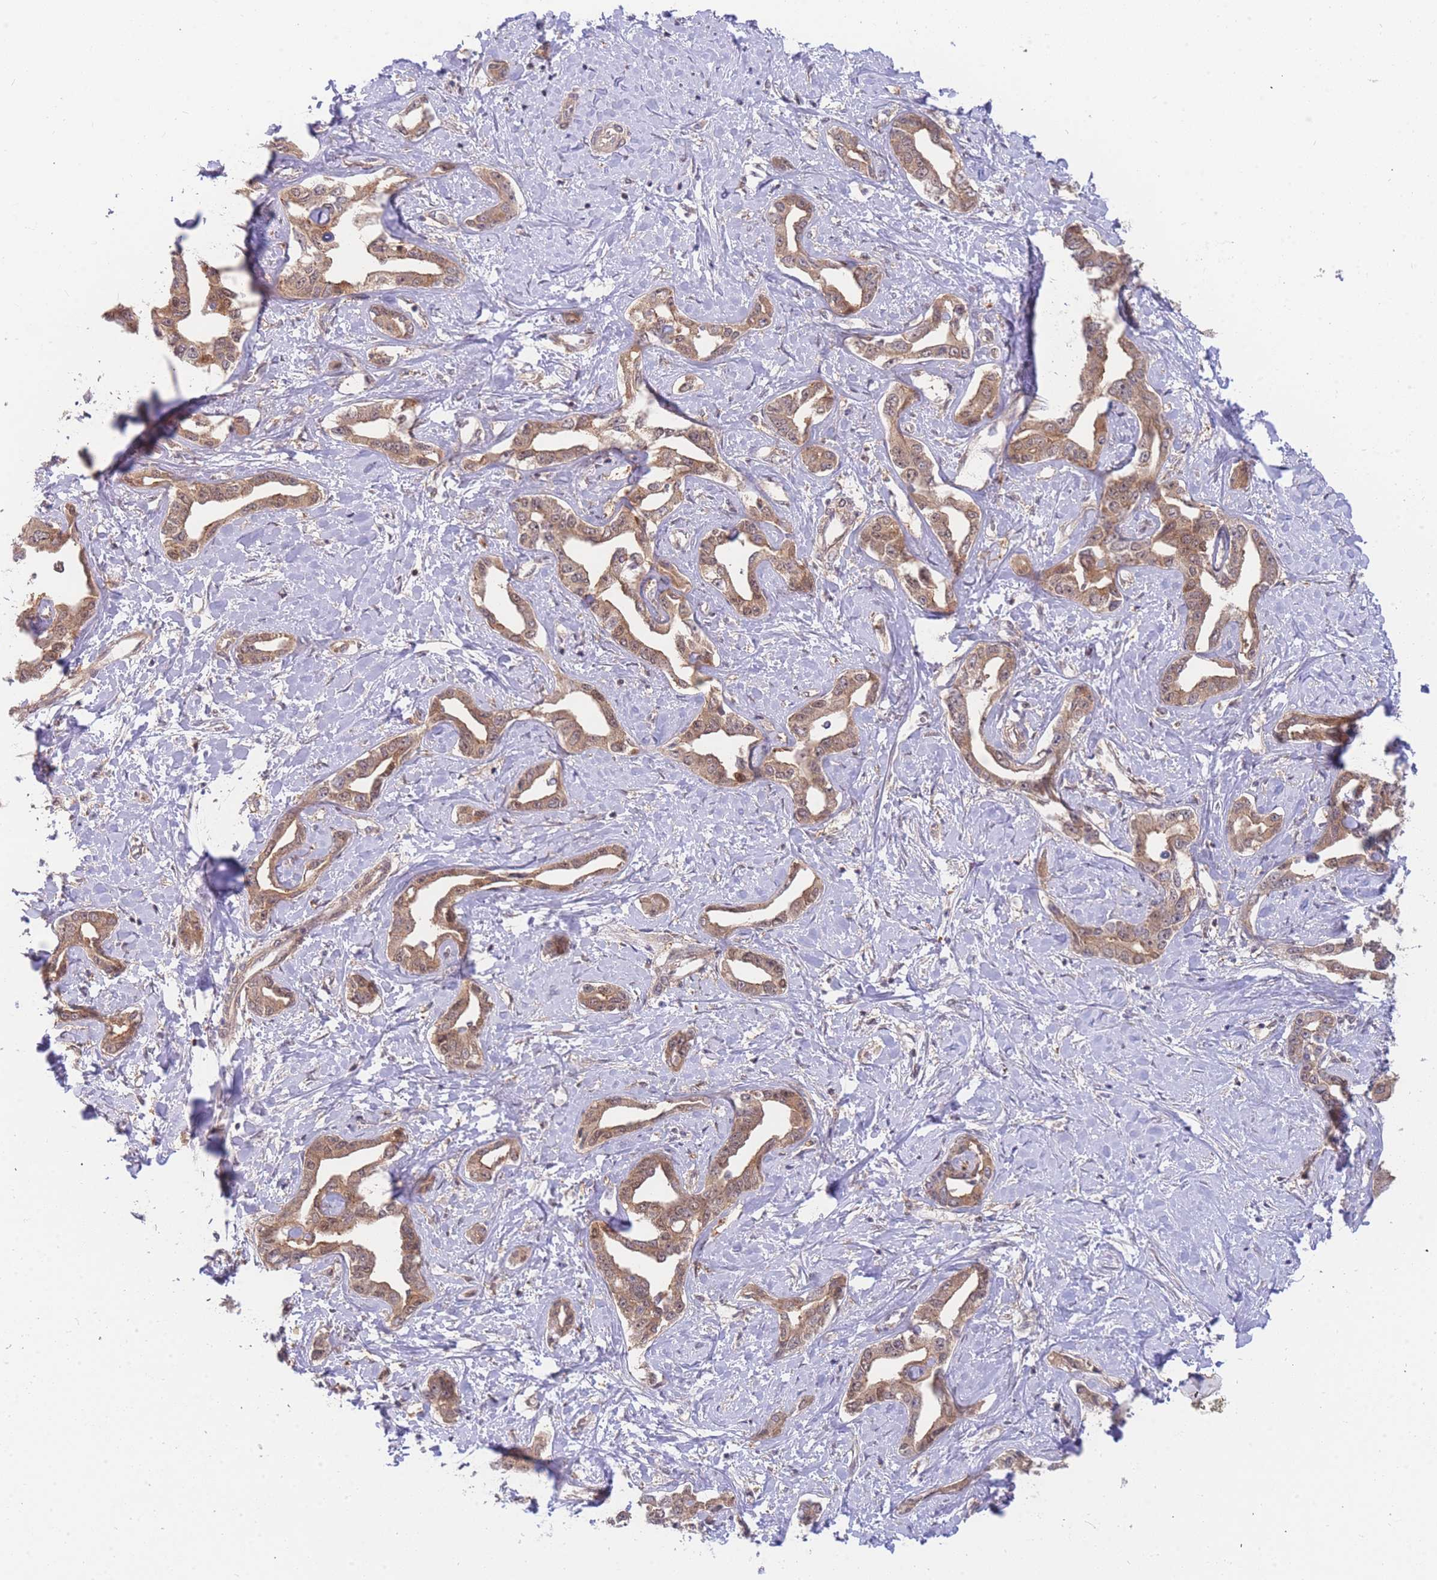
{"staining": {"intensity": "moderate", "quantity": ">75%", "location": "cytoplasmic/membranous"}, "tissue": "liver cancer", "cell_type": "Tumor cells", "image_type": "cancer", "snomed": [{"axis": "morphology", "description": "Cholangiocarcinoma"}, {"axis": "topography", "description": "Liver"}], "caption": "Immunohistochemistry (IHC) histopathology image of liver cancer (cholangiocarcinoma) stained for a protein (brown), which shows medium levels of moderate cytoplasmic/membranous expression in about >75% of tumor cells.", "gene": "KIAA1191", "patient": {"sex": "male", "age": 59}}